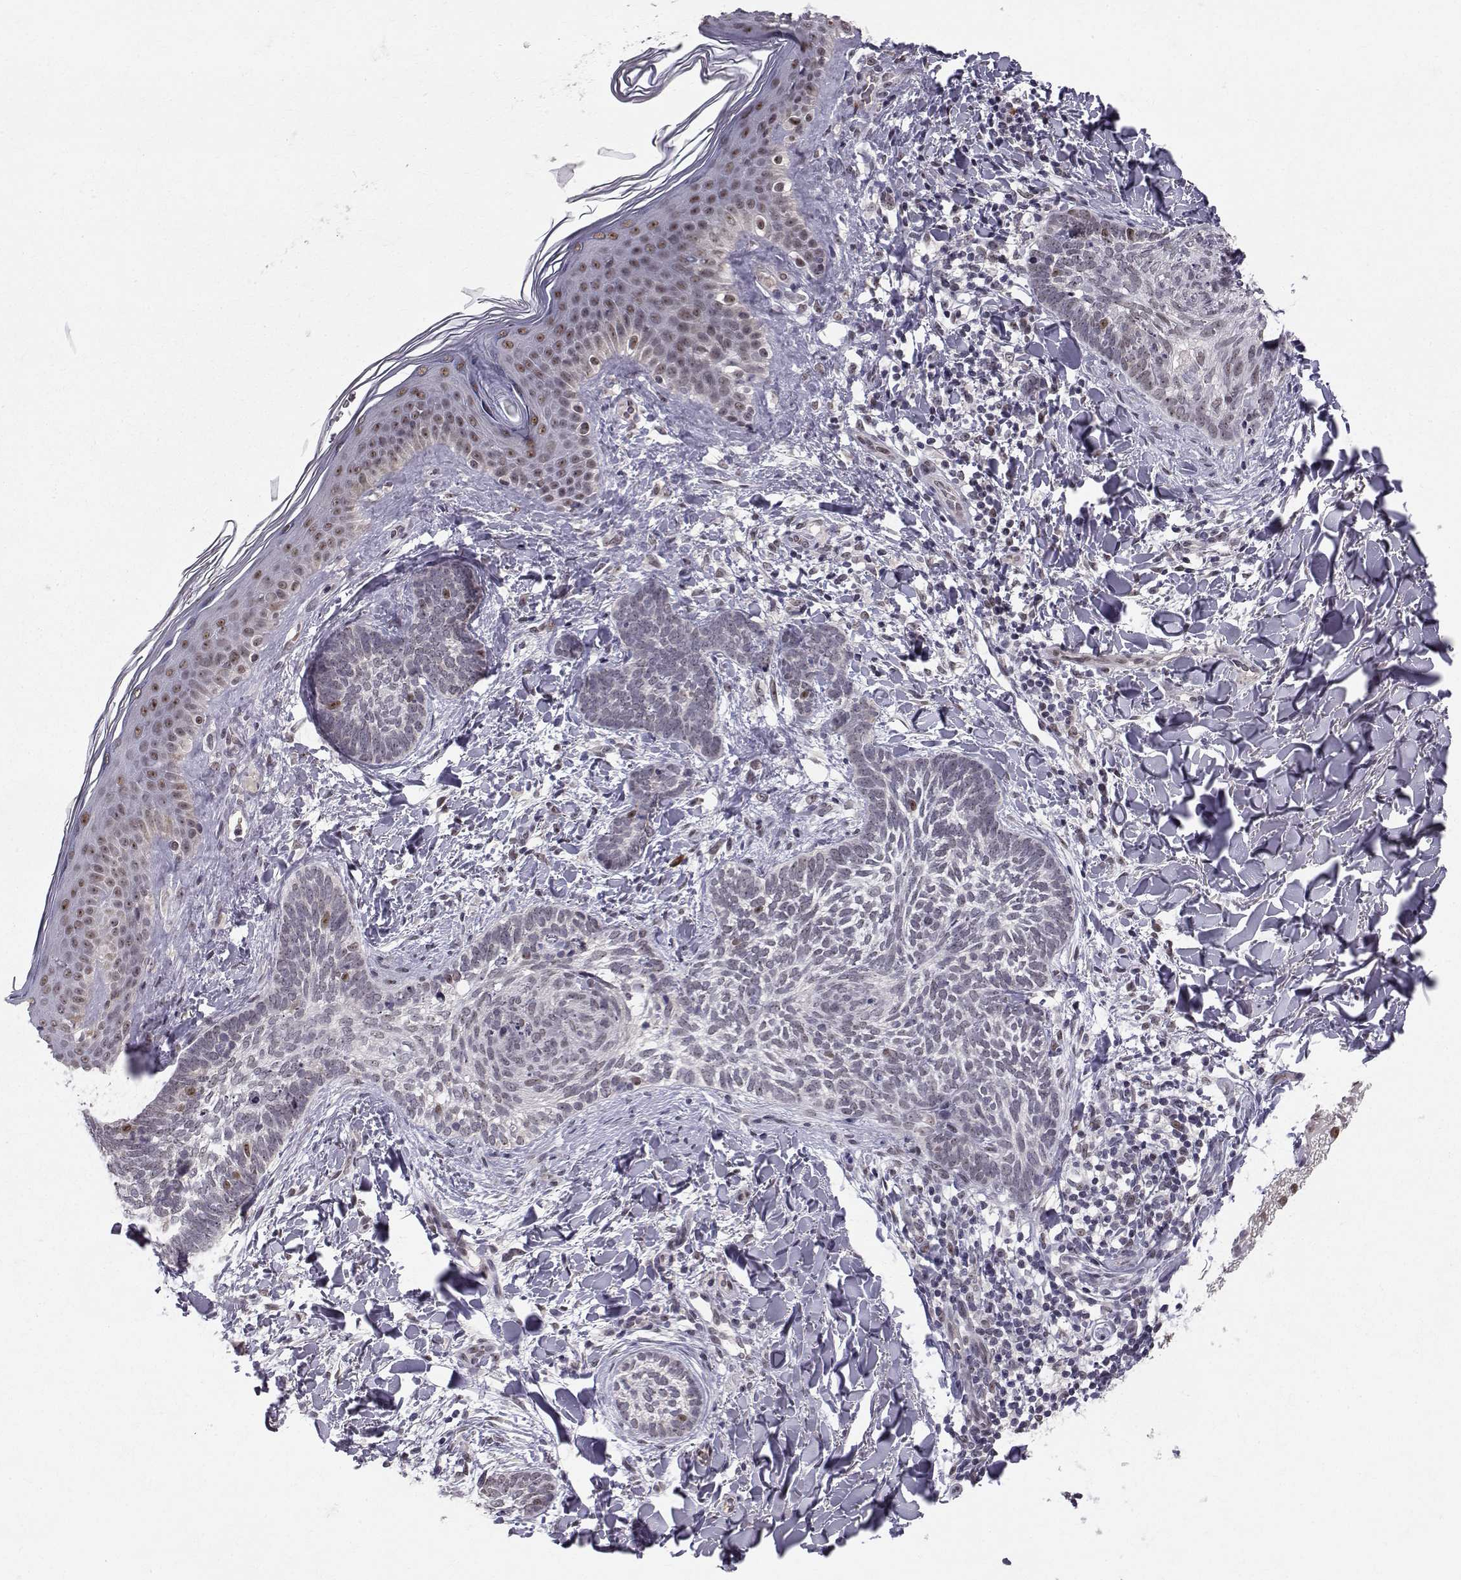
{"staining": {"intensity": "negative", "quantity": "none", "location": "none"}, "tissue": "skin cancer", "cell_type": "Tumor cells", "image_type": "cancer", "snomed": [{"axis": "morphology", "description": "Normal tissue, NOS"}, {"axis": "morphology", "description": "Basal cell carcinoma"}, {"axis": "topography", "description": "Skin"}], "caption": "The image exhibits no significant staining in tumor cells of skin basal cell carcinoma.", "gene": "RPP38", "patient": {"sex": "male", "age": 46}}